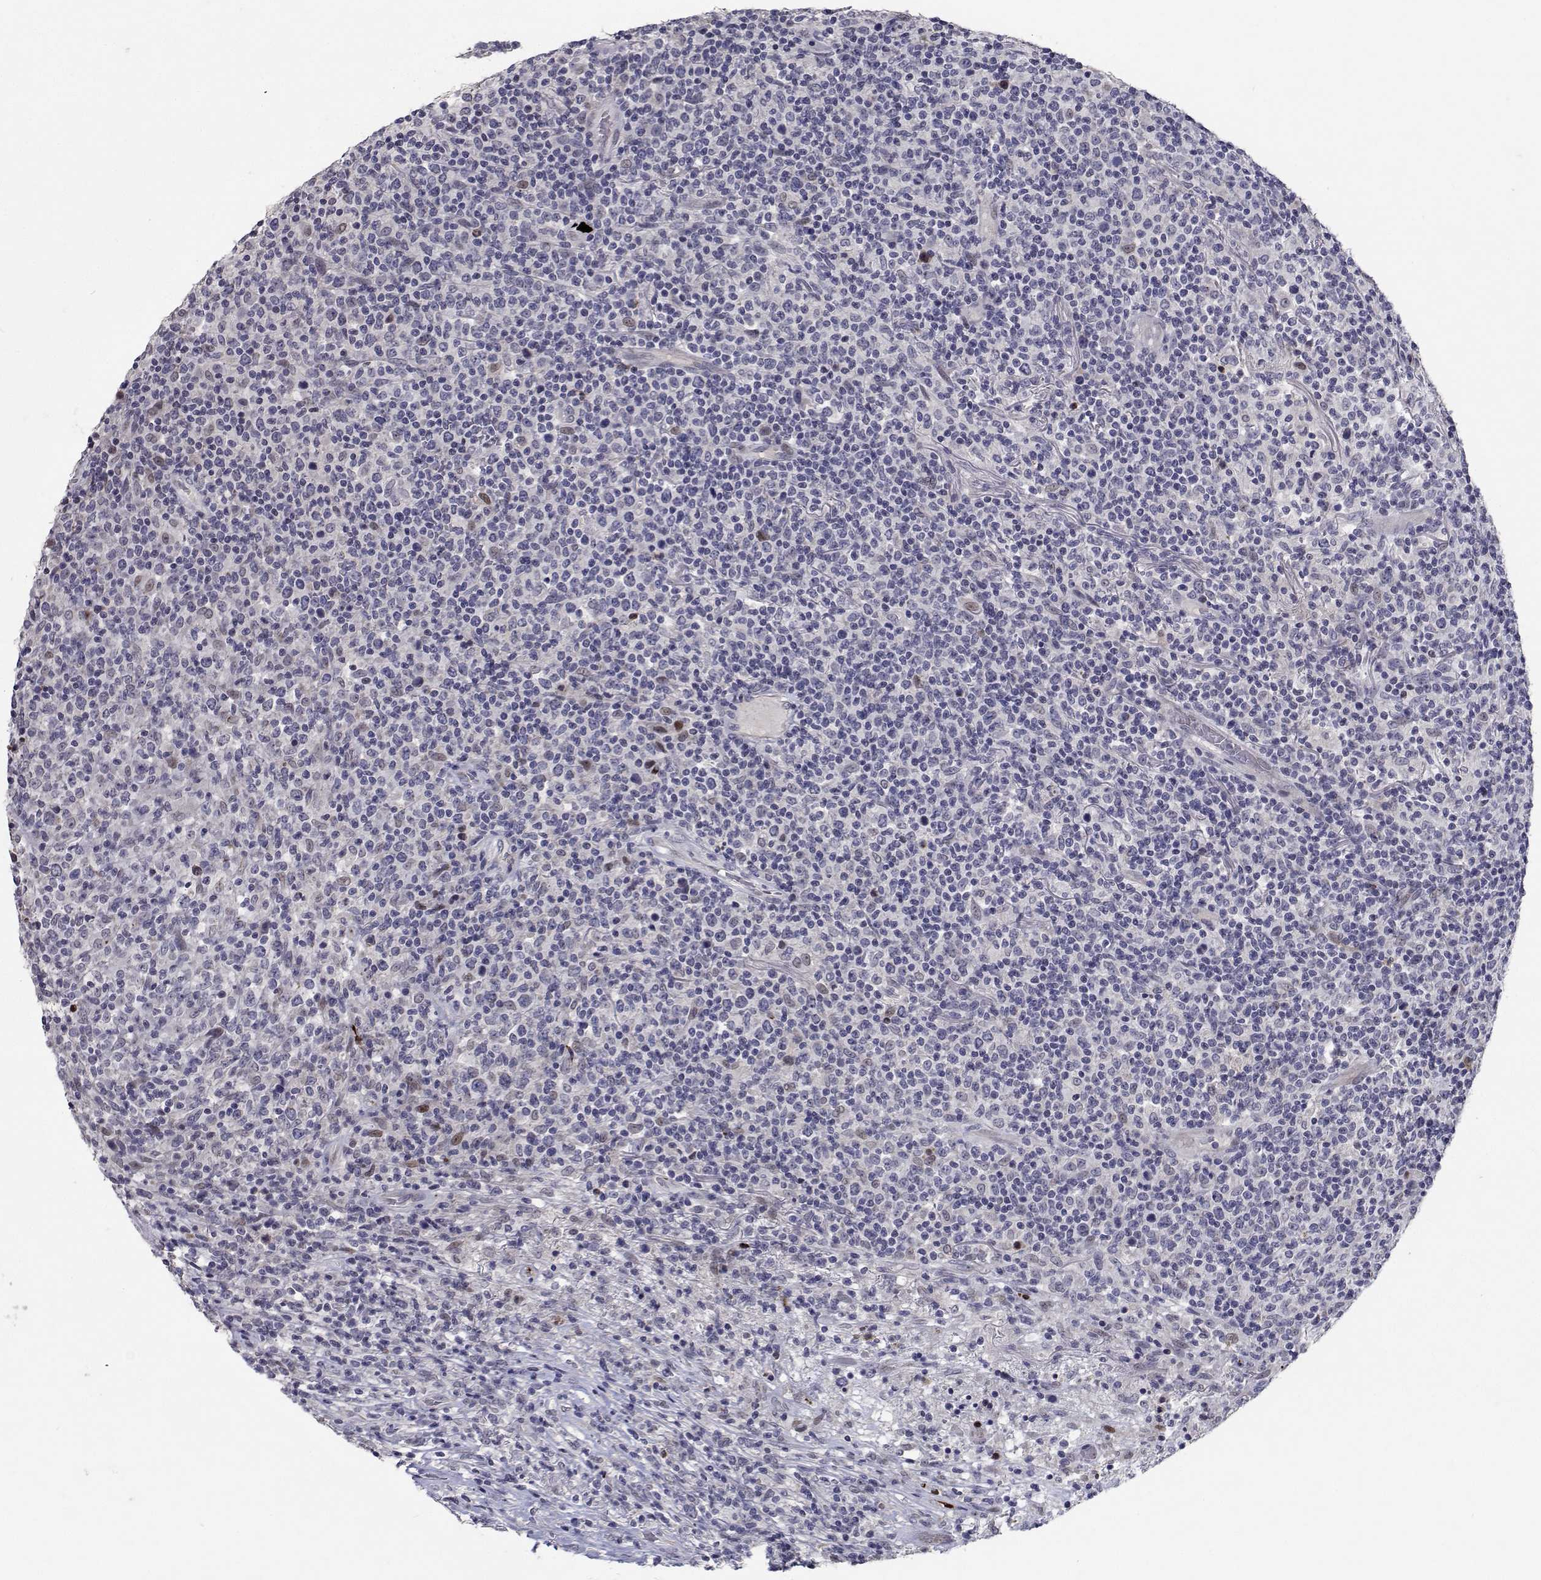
{"staining": {"intensity": "negative", "quantity": "none", "location": "none"}, "tissue": "lymphoma", "cell_type": "Tumor cells", "image_type": "cancer", "snomed": [{"axis": "morphology", "description": "Malignant lymphoma, non-Hodgkin's type, High grade"}, {"axis": "topography", "description": "Lung"}], "caption": "This image is of high-grade malignant lymphoma, non-Hodgkin's type stained with immunohistochemistry to label a protein in brown with the nuclei are counter-stained blue. There is no staining in tumor cells.", "gene": "RBPJL", "patient": {"sex": "male", "age": 79}}